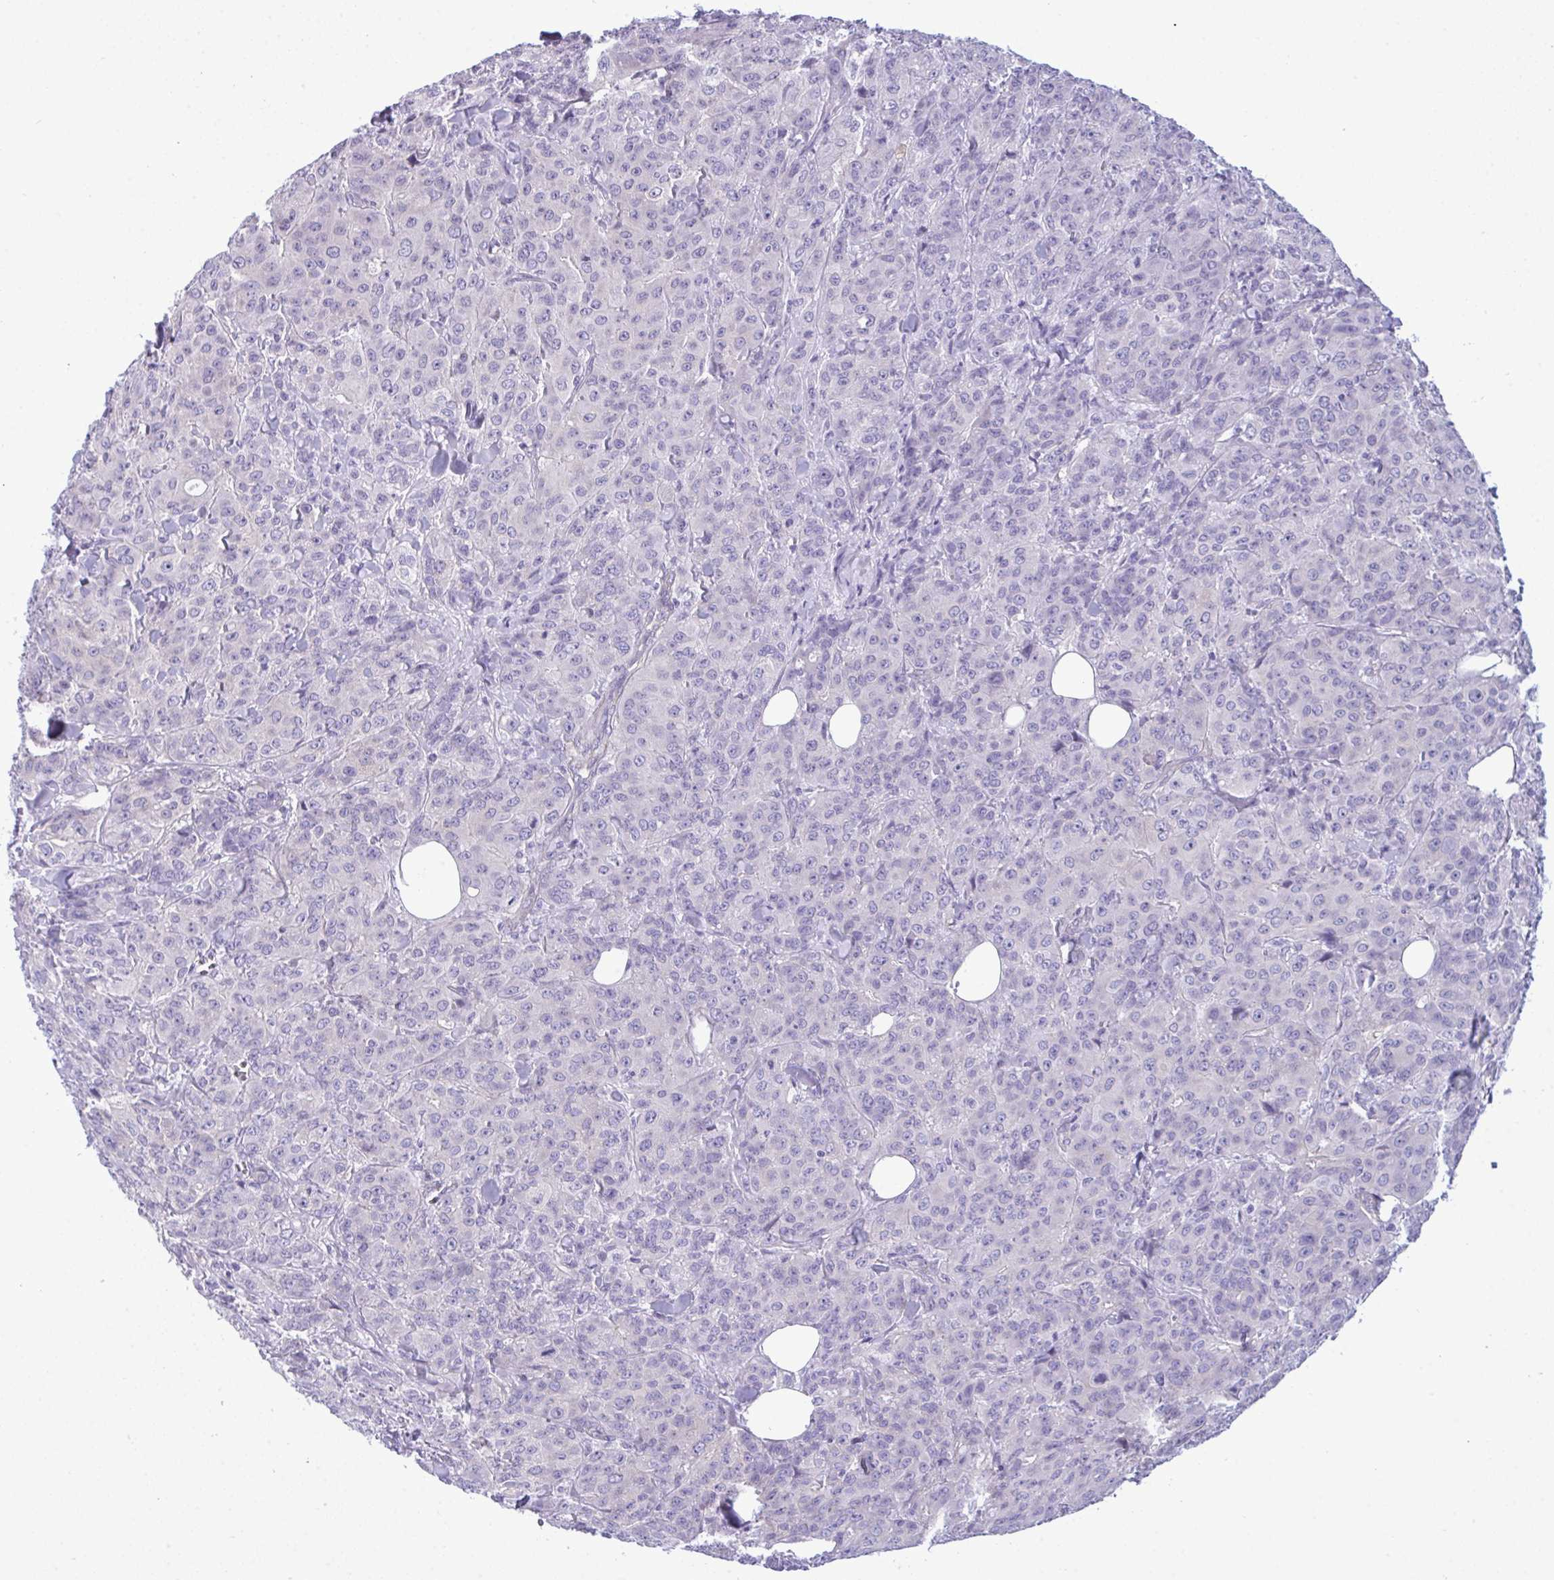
{"staining": {"intensity": "negative", "quantity": "none", "location": "none"}, "tissue": "breast cancer", "cell_type": "Tumor cells", "image_type": "cancer", "snomed": [{"axis": "morphology", "description": "Normal tissue, NOS"}, {"axis": "morphology", "description": "Duct carcinoma"}, {"axis": "topography", "description": "Breast"}], "caption": "The image displays no significant expression in tumor cells of intraductal carcinoma (breast).", "gene": "MYH10", "patient": {"sex": "female", "age": 43}}